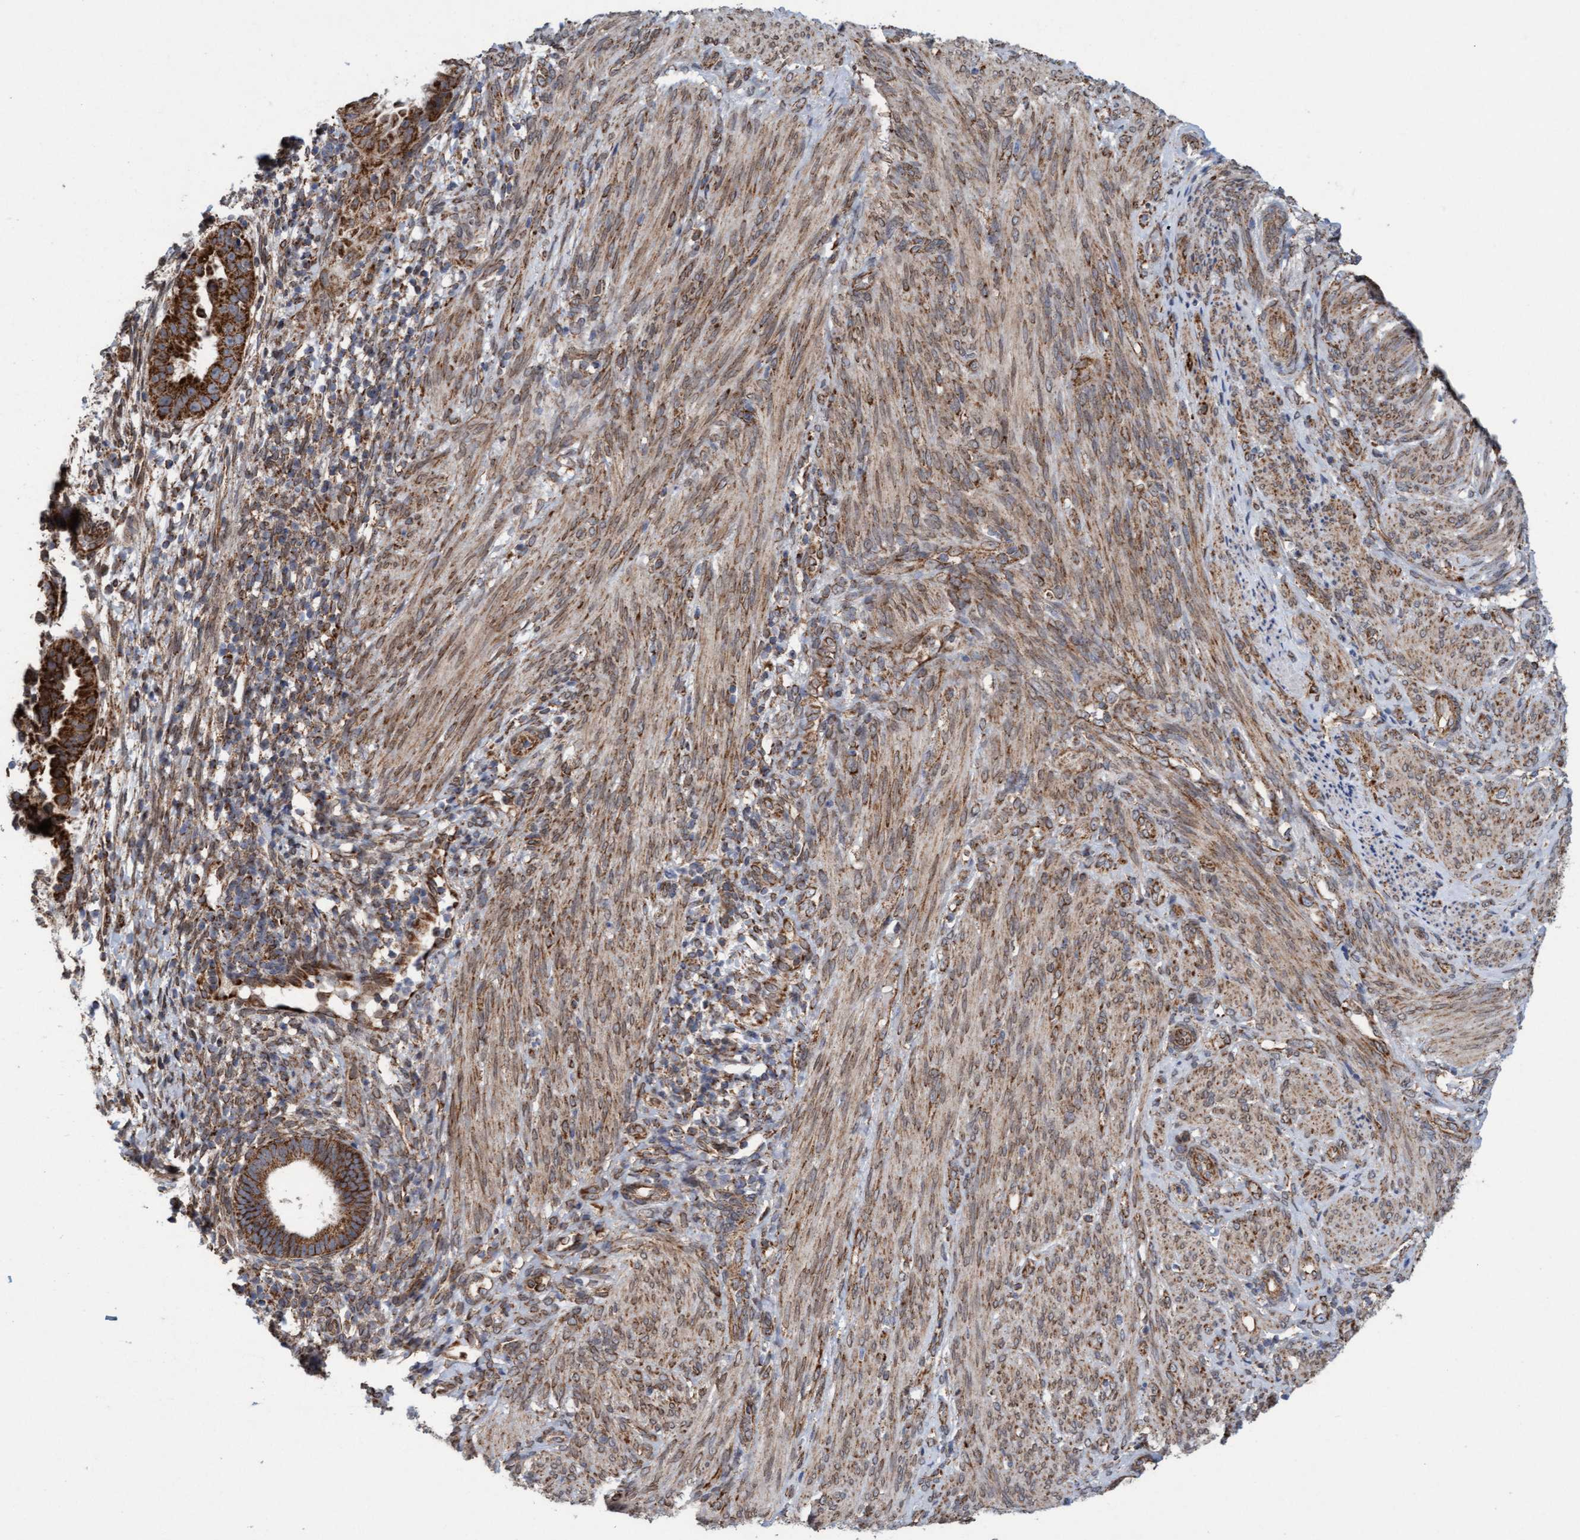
{"staining": {"intensity": "strong", "quantity": ">75%", "location": "cytoplasmic/membranous"}, "tissue": "endometrial cancer", "cell_type": "Tumor cells", "image_type": "cancer", "snomed": [{"axis": "morphology", "description": "Adenocarcinoma, NOS"}, {"axis": "topography", "description": "Endometrium"}], "caption": "This is an image of immunohistochemistry (IHC) staining of adenocarcinoma (endometrial), which shows strong positivity in the cytoplasmic/membranous of tumor cells.", "gene": "MRPS23", "patient": {"sex": "female", "age": 85}}